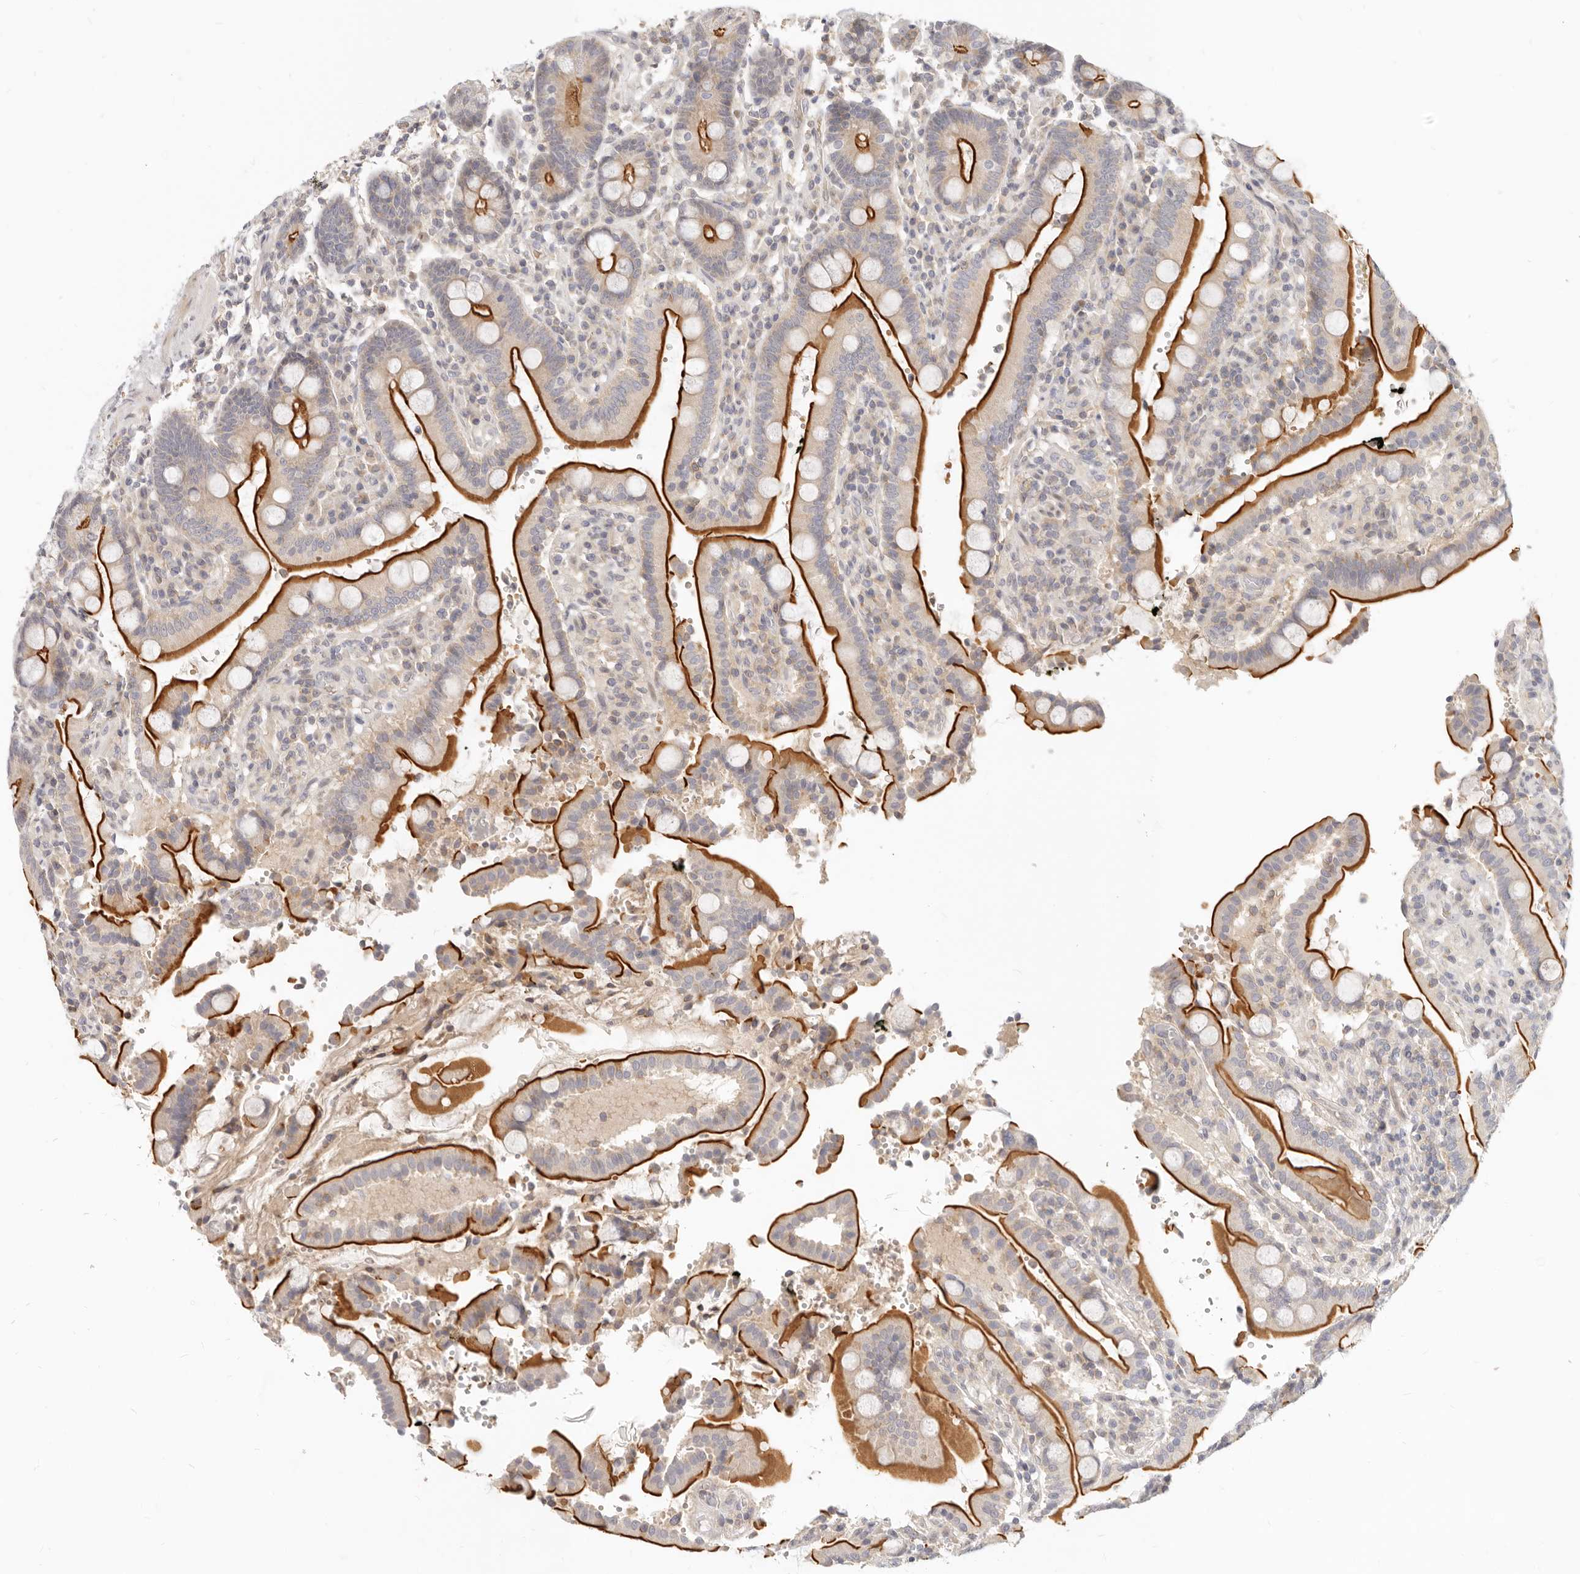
{"staining": {"intensity": "strong", "quantity": "25%-75%", "location": "cytoplasmic/membranous"}, "tissue": "duodenum", "cell_type": "Glandular cells", "image_type": "normal", "snomed": [{"axis": "morphology", "description": "Normal tissue, NOS"}, {"axis": "topography", "description": "Small intestine, NOS"}], "caption": "Immunohistochemical staining of benign duodenum reveals strong cytoplasmic/membranous protein staining in approximately 25%-75% of glandular cells.", "gene": "LTB4R2", "patient": {"sex": "female", "age": 71}}